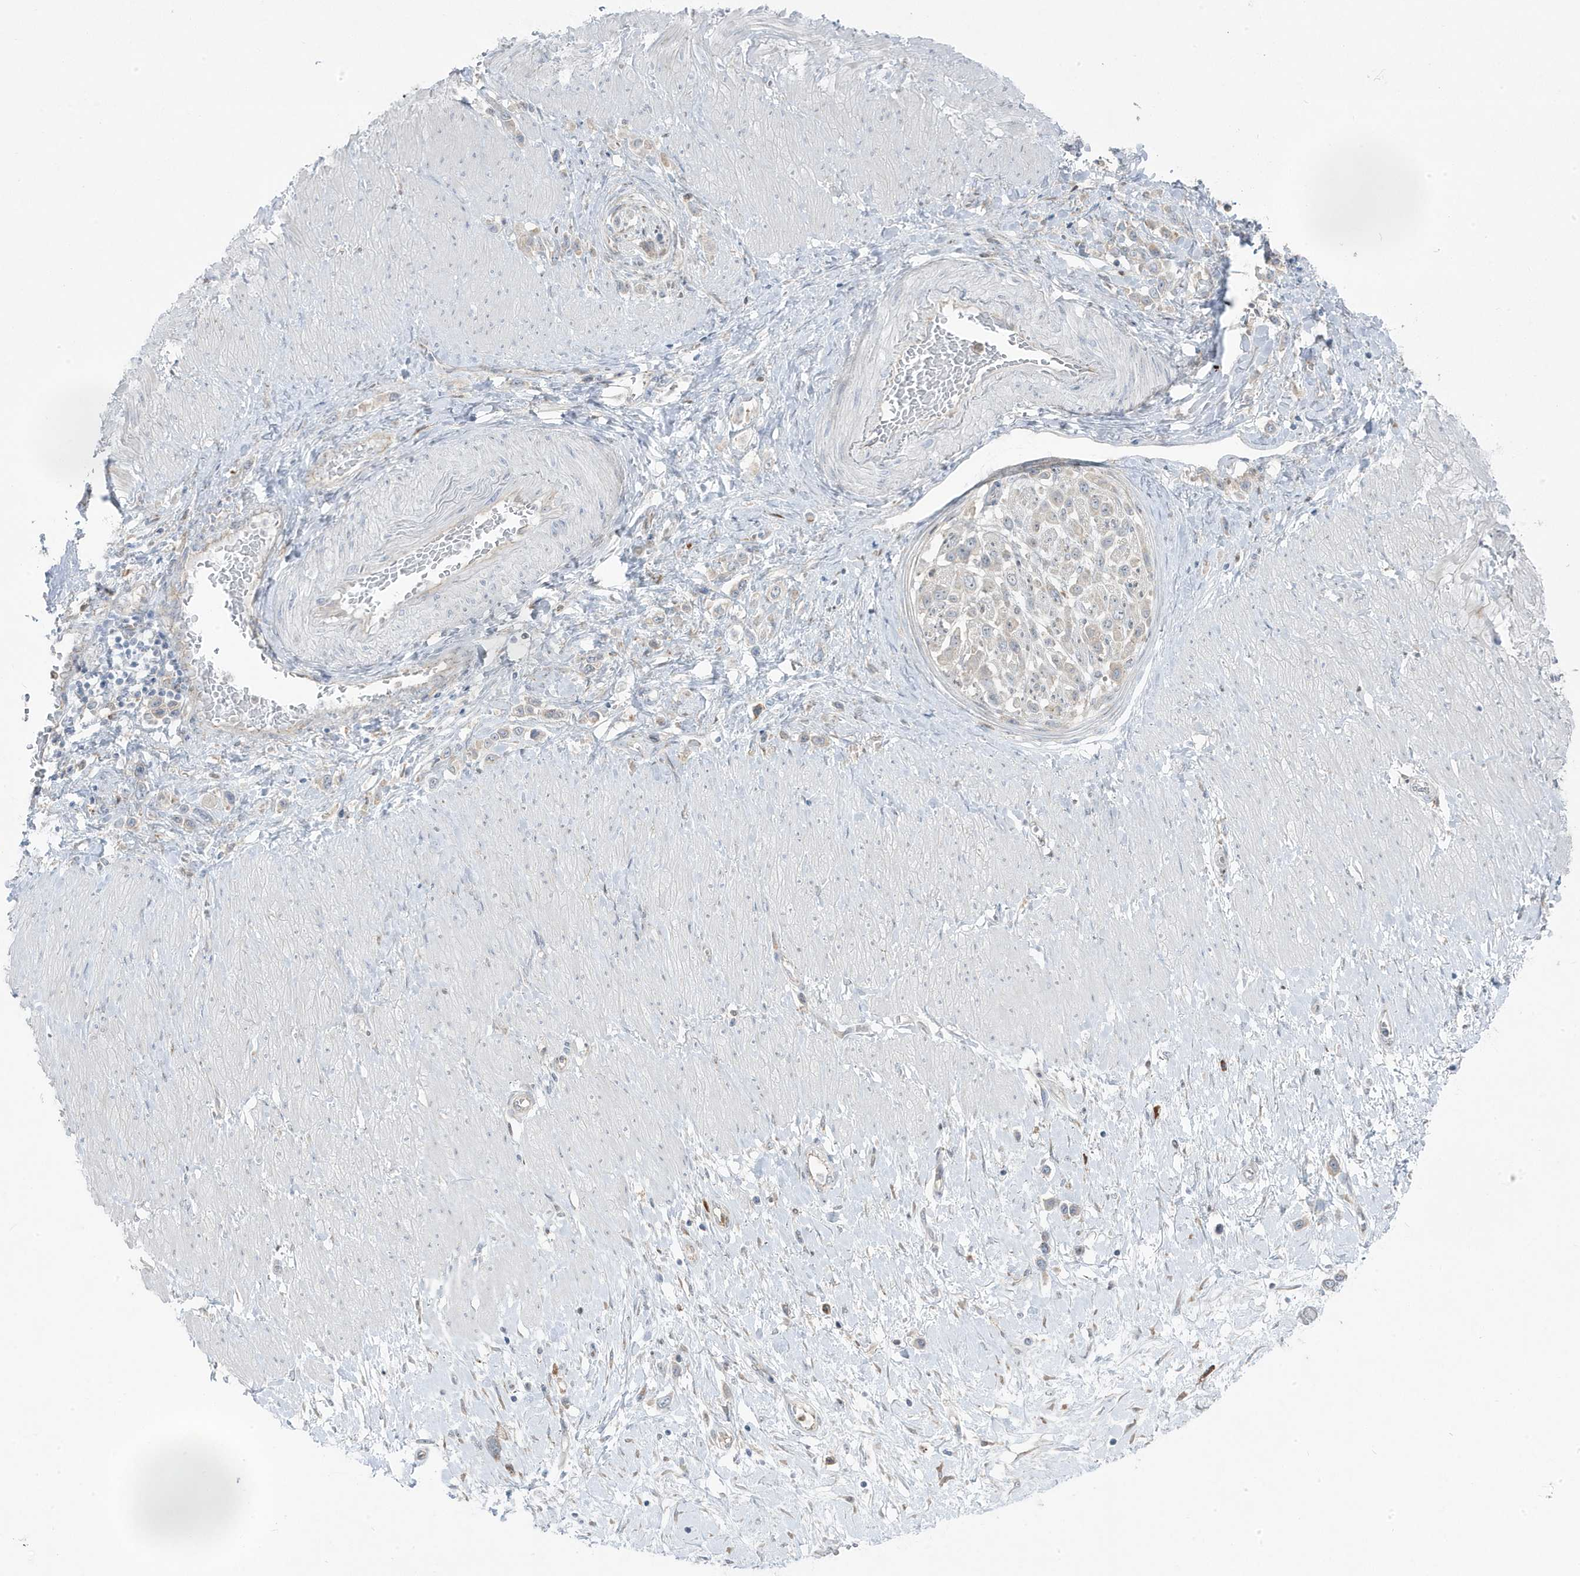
{"staining": {"intensity": "weak", "quantity": "<25%", "location": "cytoplasmic/membranous"}, "tissue": "stomach cancer", "cell_type": "Tumor cells", "image_type": "cancer", "snomed": [{"axis": "morphology", "description": "Normal tissue, NOS"}, {"axis": "morphology", "description": "Adenocarcinoma, NOS"}, {"axis": "topography", "description": "Stomach, upper"}, {"axis": "topography", "description": "Stomach"}], "caption": "A photomicrograph of stomach cancer (adenocarcinoma) stained for a protein reveals no brown staining in tumor cells.", "gene": "ZNF654", "patient": {"sex": "female", "age": 65}}